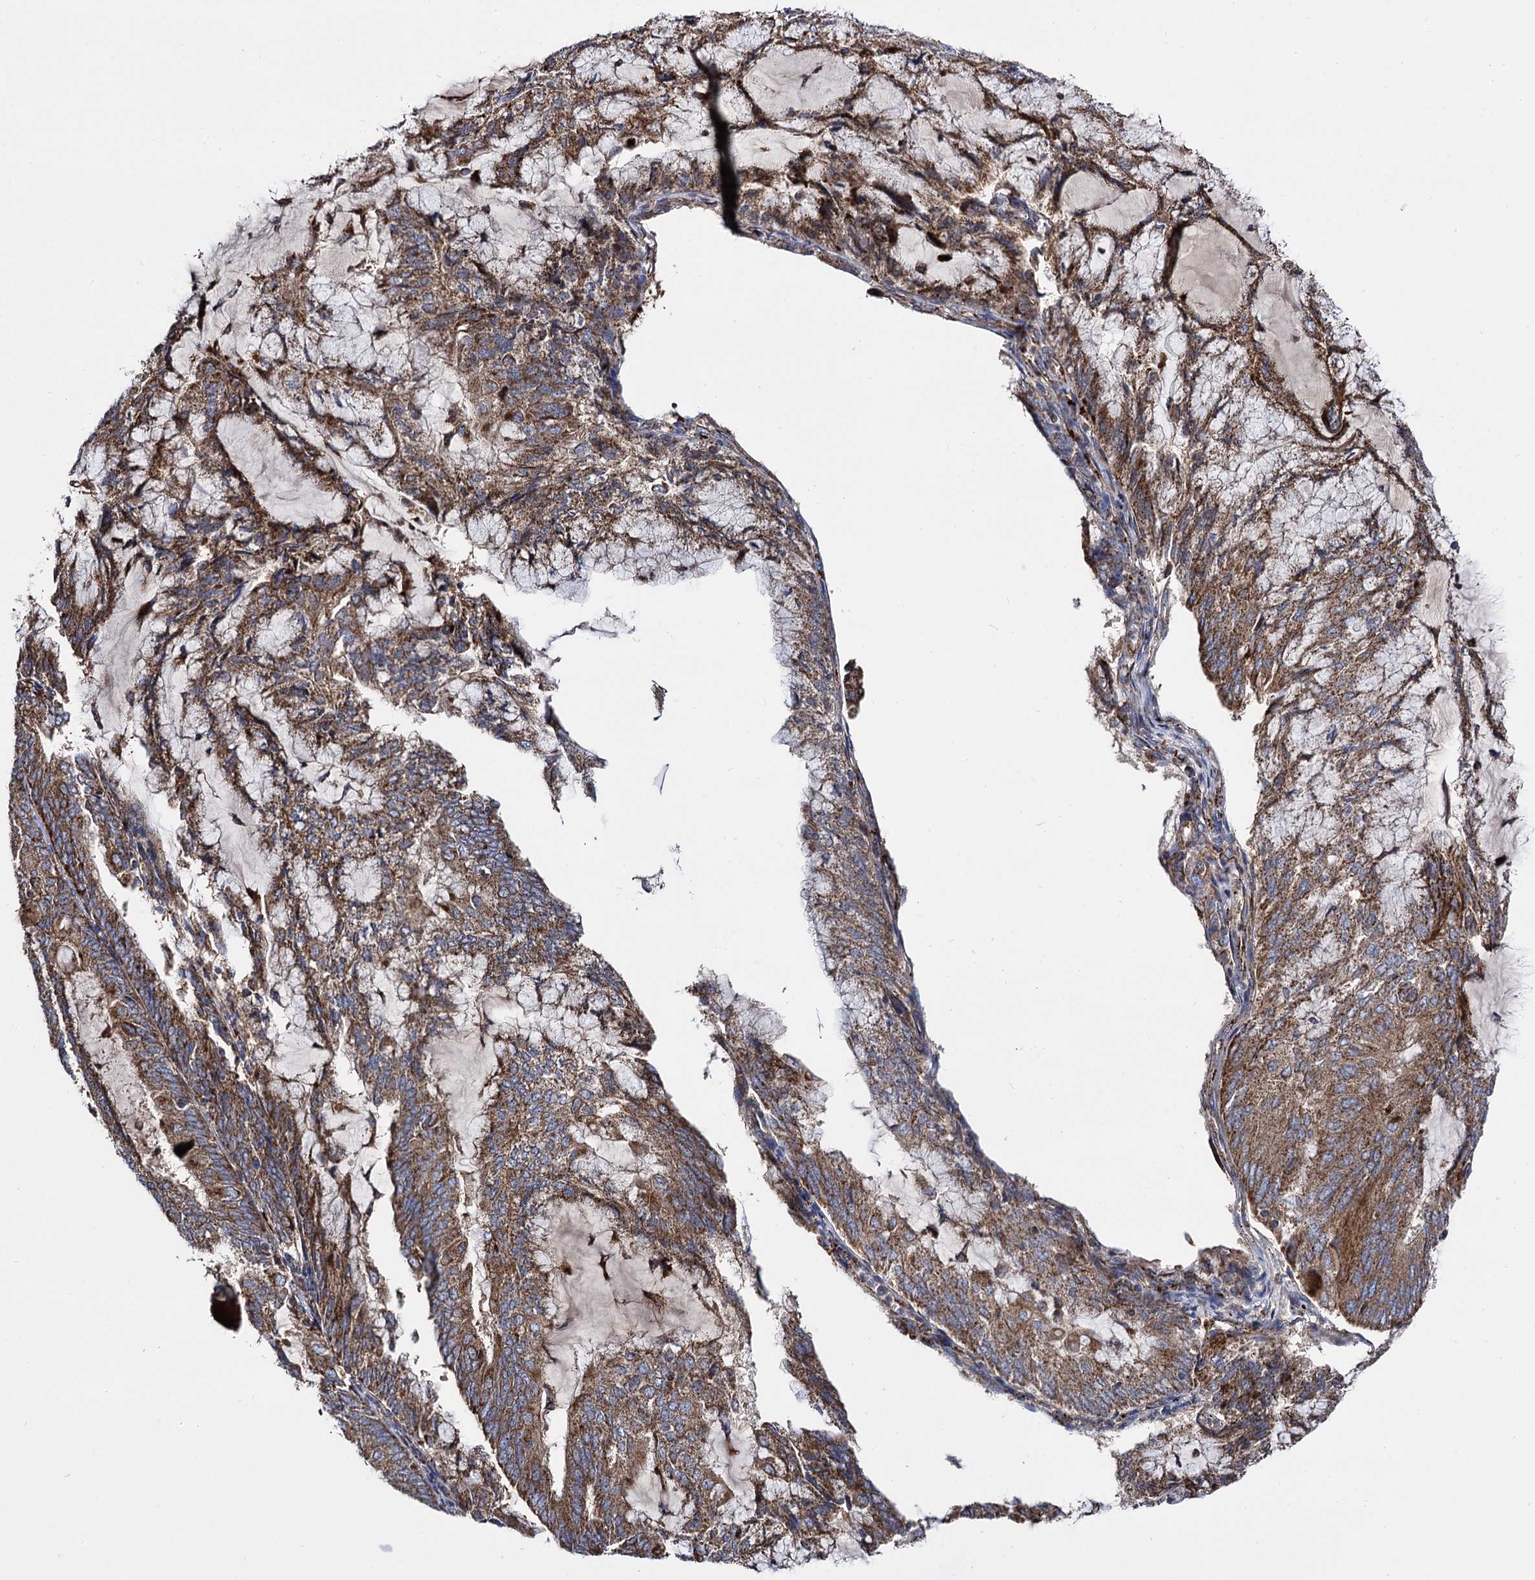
{"staining": {"intensity": "moderate", "quantity": ">75%", "location": "cytoplasmic/membranous"}, "tissue": "endometrial cancer", "cell_type": "Tumor cells", "image_type": "cancer", "snomed": [{"axis": "morphology", "description": "Adenocarcinoma, NOS"}, {"axis": "topography", "description": "Endometrium"}], "caption": "Endometrial cancer stained with DAB immunohistochemistry (IHC) demonstrates medium levels of moderate cytoplasmic/membranous expression in approximately >75% of tumor cells.", "gene": "IQCH", "patient": {"sex": "female", "age": 81}}